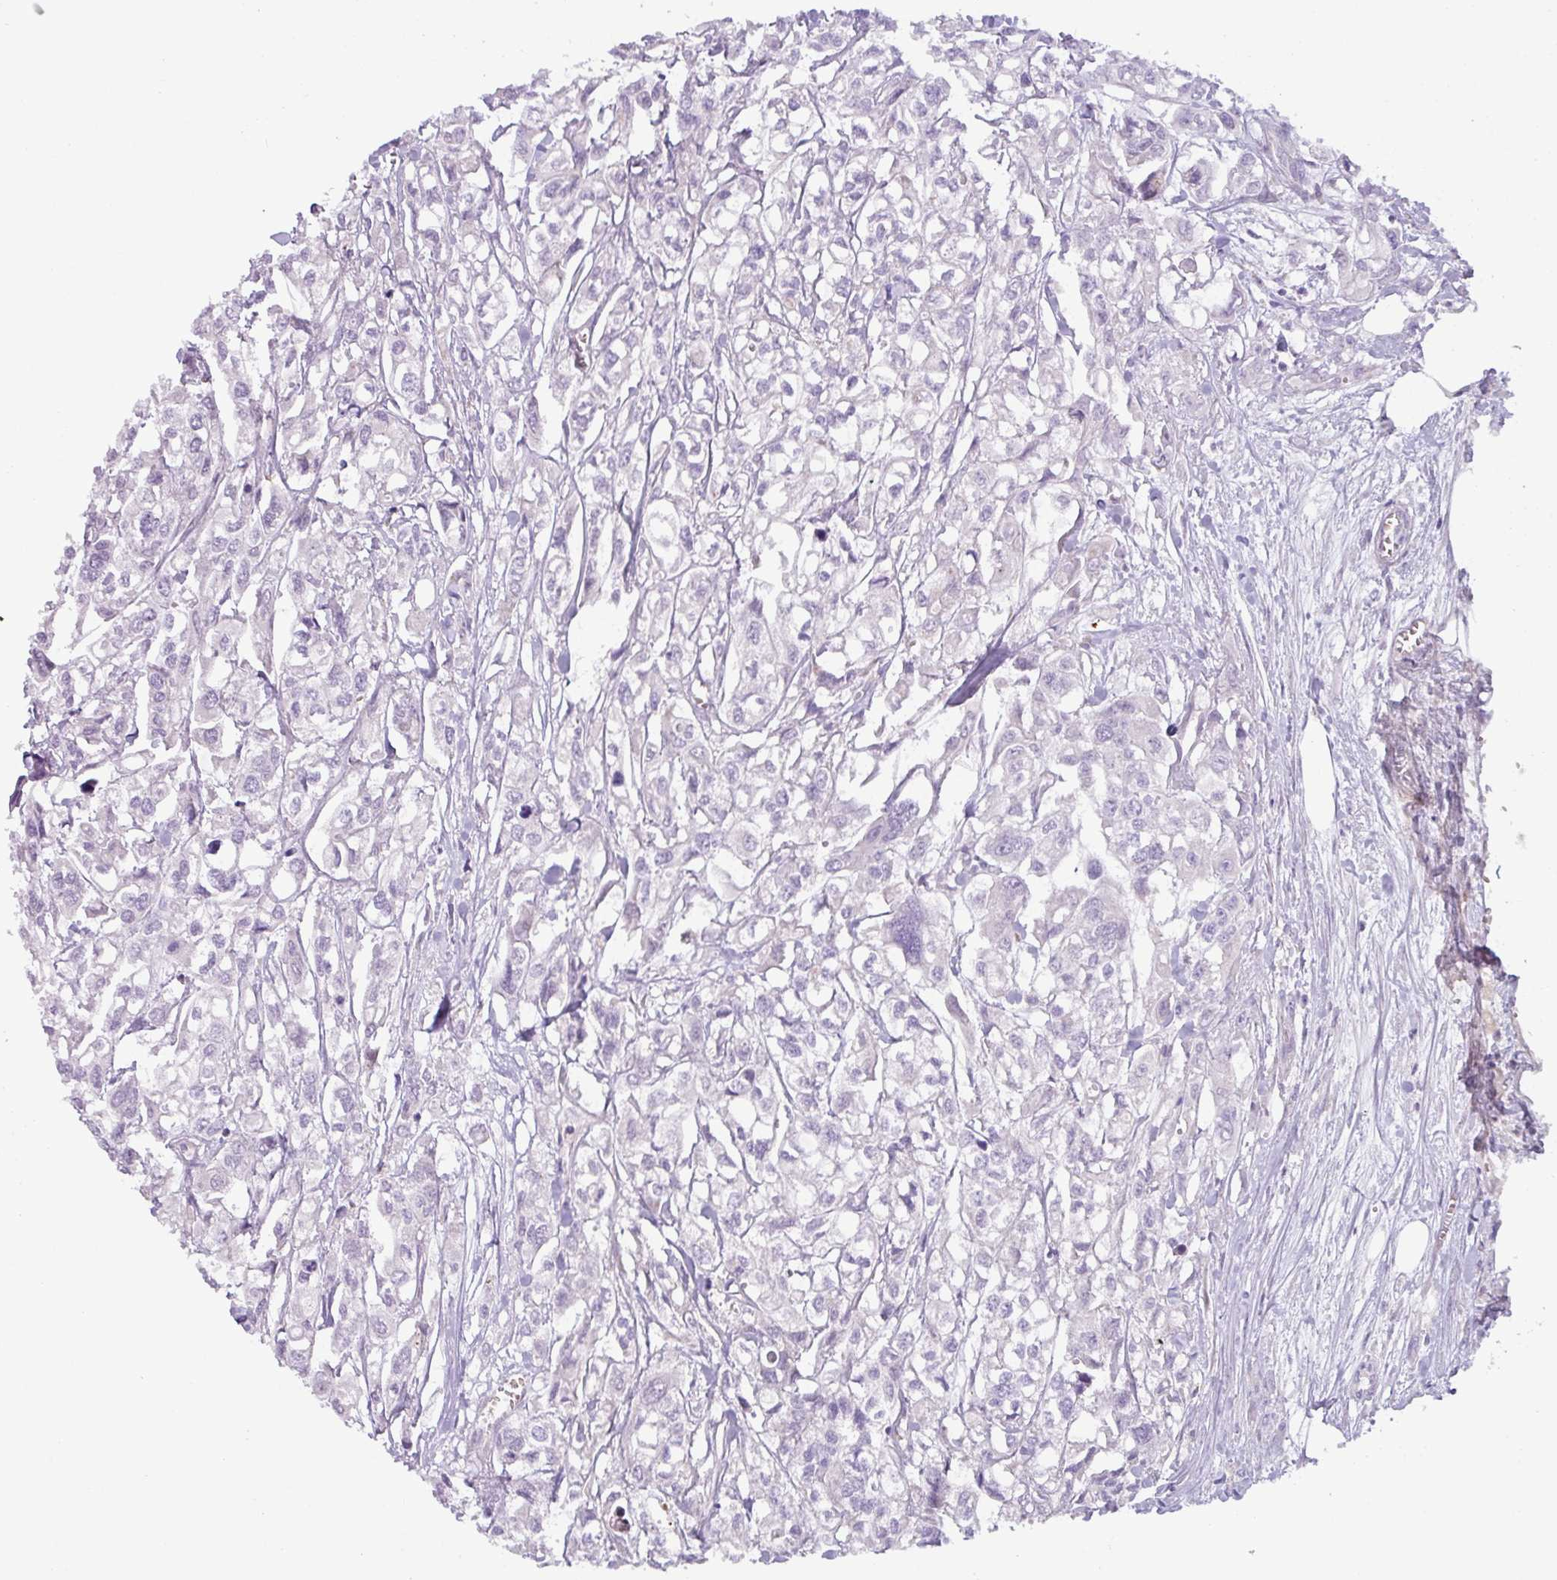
{"staining": {"intensity": "negative", "quantity": "none", "location": "none"}, "tissue": "urothelial cancer", "cell_type": "Tumor cells", "image_type": "cancer", "snomed": [{"axis": "morphology", "description": "Urothelial carcinoma, High grade"}, {"axis": "topography", "description": "Urinary bladder"}], "caption": "A high-resolution histopathology image shows IHC staining of urothelial cancer, which exhibits no significant positivity in tumor cells.", "gene": "RGS16", "patient": {"sex": "male", "age": 67}}